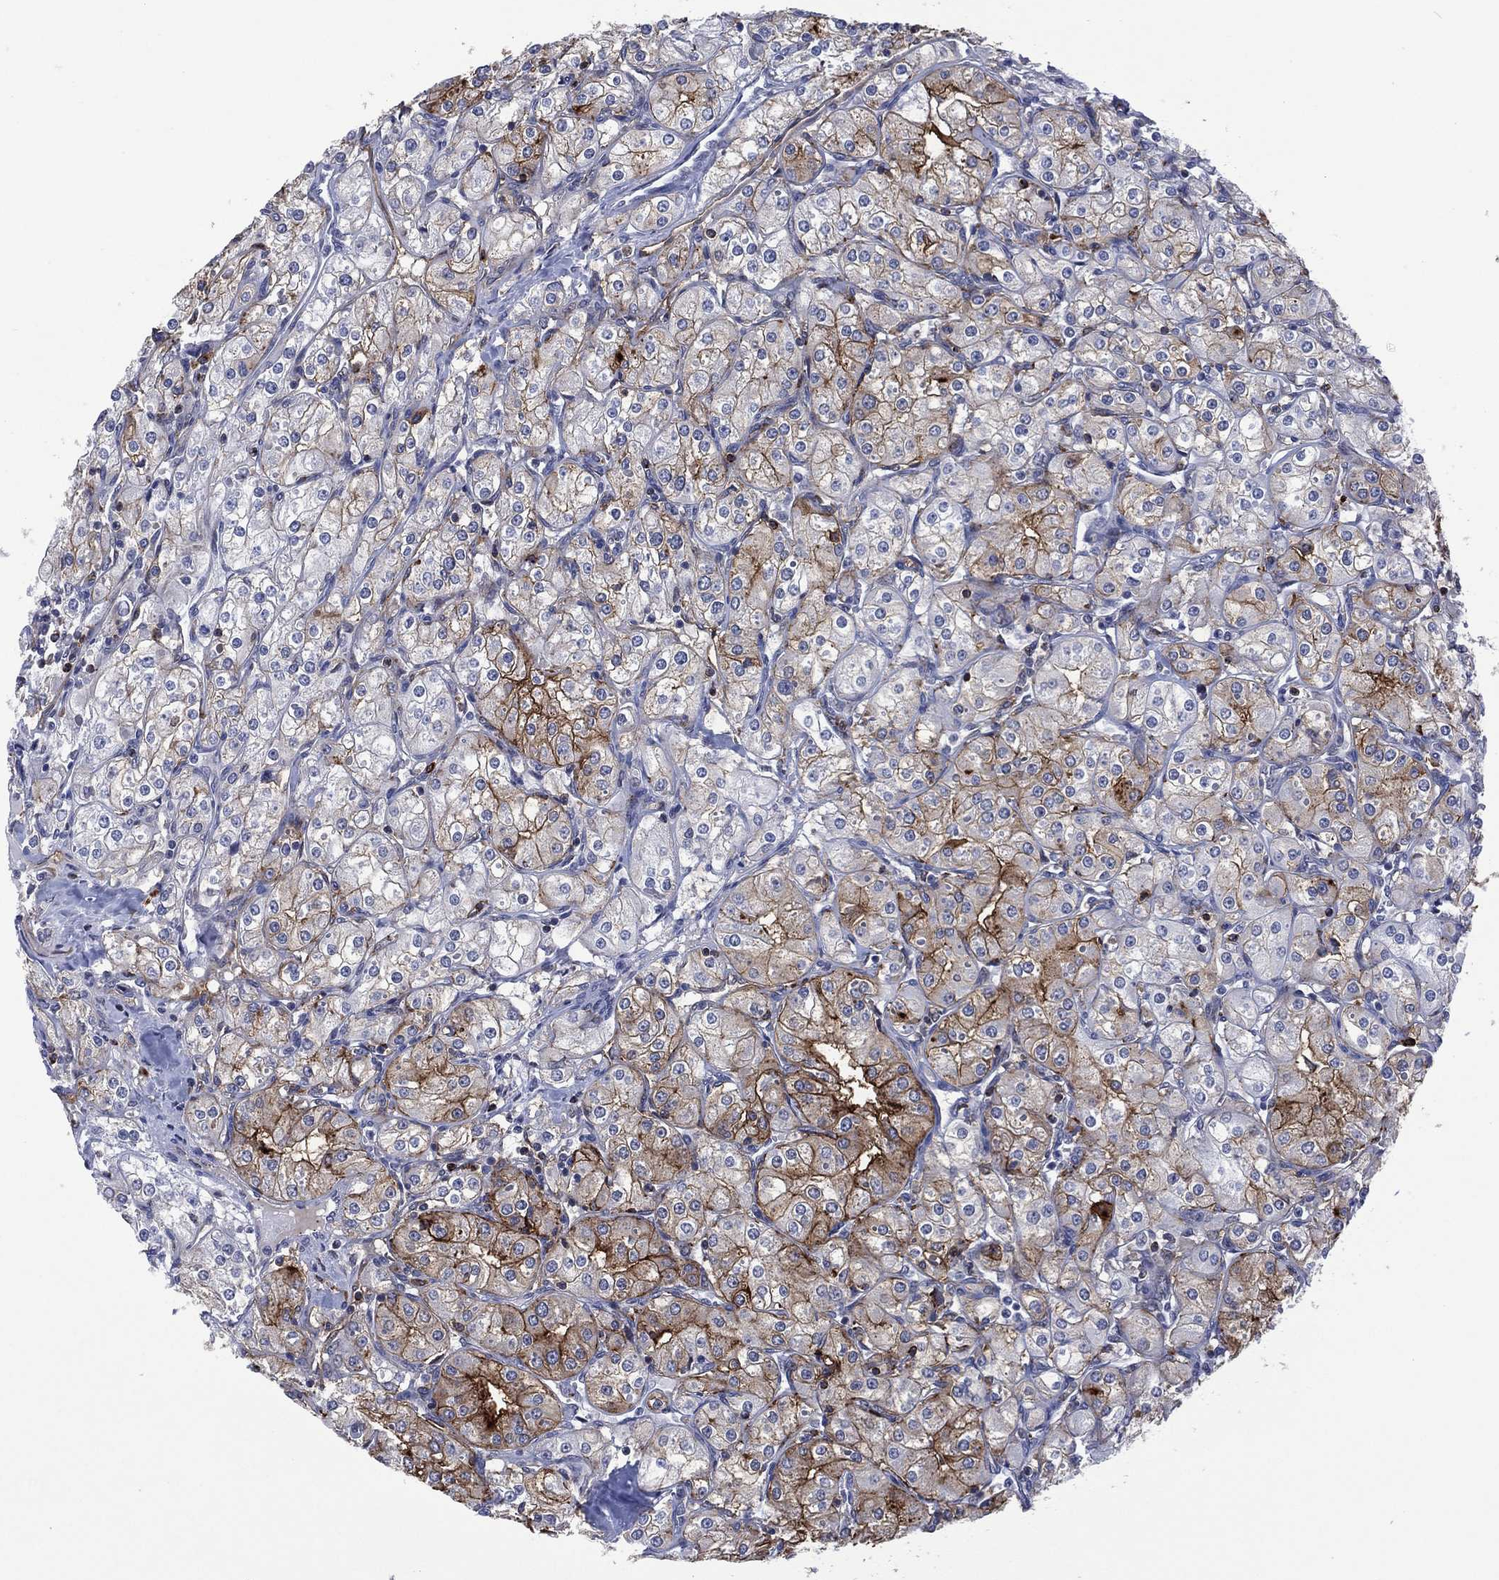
{"staining": {"intensity": "moderate", "quantity": "25%-75%", "location": "cytoplasmic/membranous"}, "tissue": "renal cancer", "cell_type": "Tumor cells", "image_type": "cancer", "snomed": [{"axis": "morphology", "description": "Adenocarcinoma, NOS"}, {"axis": "topography", "description": "Kidney"}], "caption": "Adenocarcinoma (renal) stained with DAB immunohistochemistry displays medium levels of moderate cytoplasmic/membranous positivity in about 25%-75% of tumor cells.", "gene": "DPP4", "patient": {"sex": "male", "age": 77}}